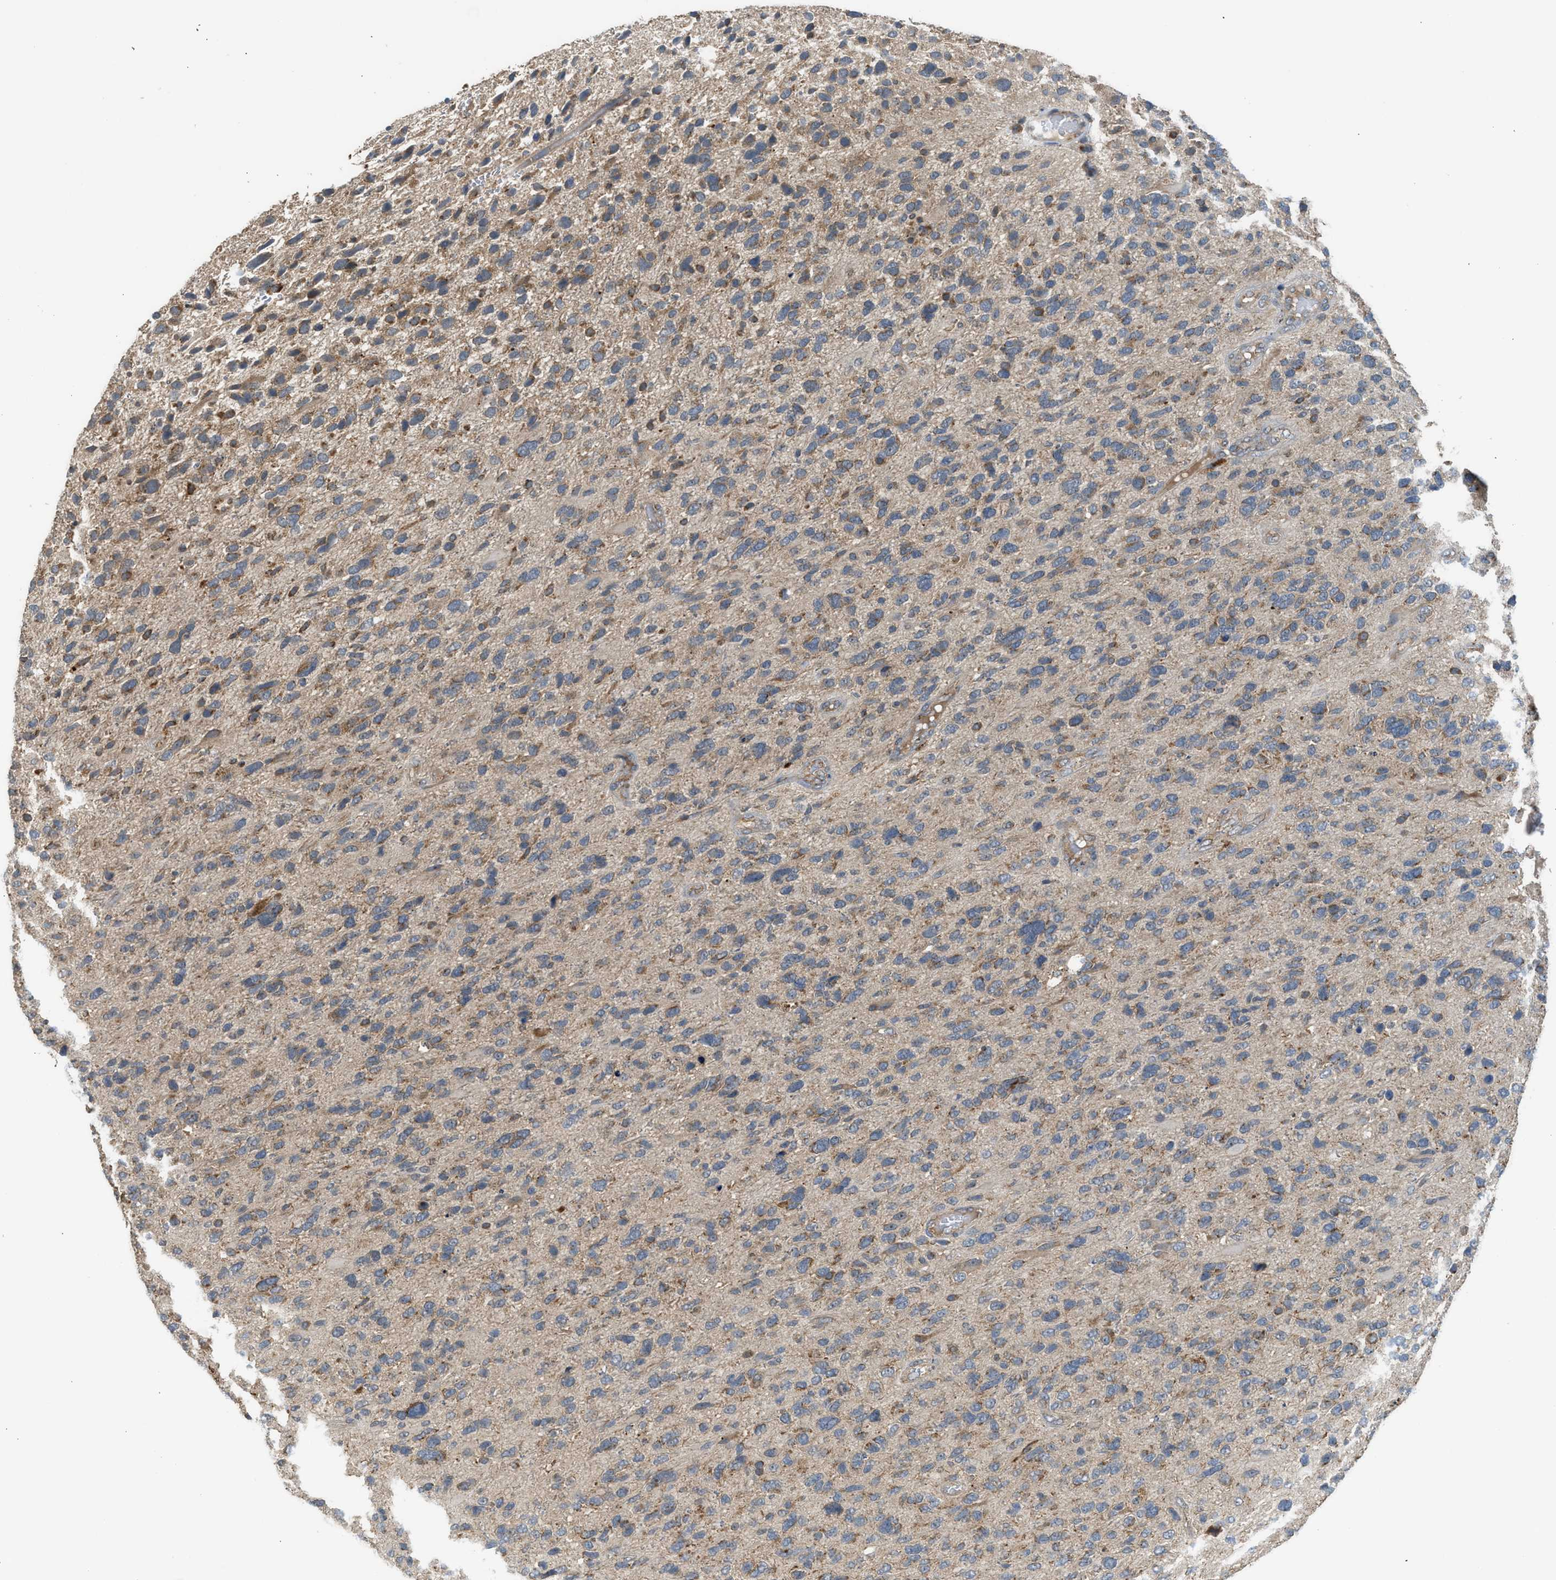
{"staining": {"intensity": "moderate", "quantity": "25%-75%", "location": "cytoplasmic/membranous"}, "tissue": "glioma", "cell_type": "Tumor cells", "image_type": "cancer", "snomed": [{"axis": "morphology", "description": "Glioma, malignant, High grade"}, {"axis": "topography", "description": "Brain"}], "caption": "The image demonstrates immunohistochemical staining of malignant glioma (high-grade). There is moderate cytoplasmic/membranous staining is present in about 25%-75% of tumor cells.", "gene": "STARD3", "patient": {"sex": "female", "age": 58}}